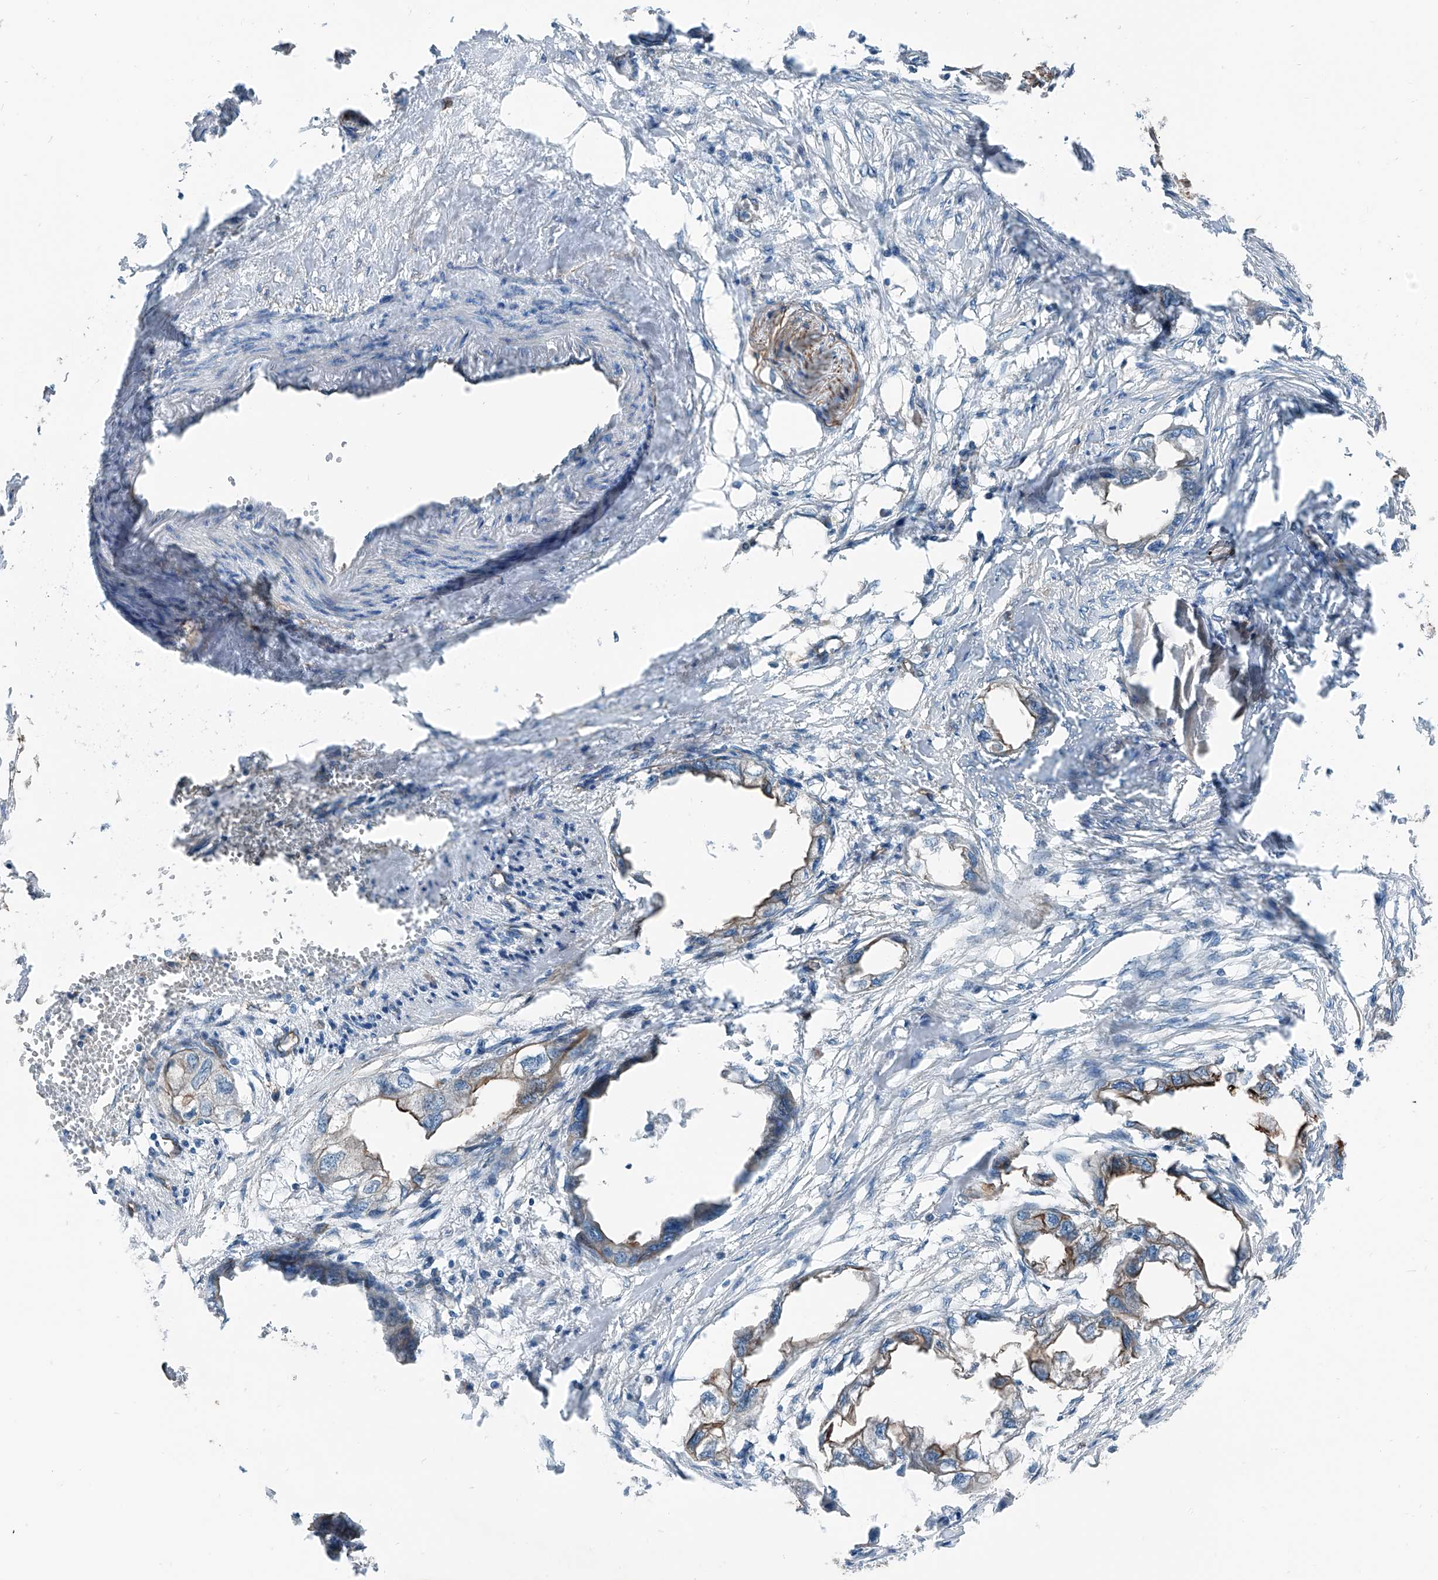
{"staining": {"intensity": "moderate", "quantity": "25%-75%", "location": "cytoplasmic/membranous"}, "tissue": "endometrial cancer", "cell_type": "Tumor cells", "image_type": "cancer", "snomed": [{"axis": "morphology", "description": "Adenocarcinoma, NOS"}, {"axis": "morphology", "description": "Adenocarcinoma, metastatic, NOS"}, {"axis": "topography", "description": "Adipose tissue"}, {"axis": "topography", "description": "Endometrium"}], "caption": "Immunohistochemistry (IHC) (DAB) staining of endometrial cancer demonstrates moderate cytoplasmic/membranous protein staining in approximately 25%-75% of tumor cells.", "gene": "THEMIS2", "patient": {"sex": "female", "age": 67}}